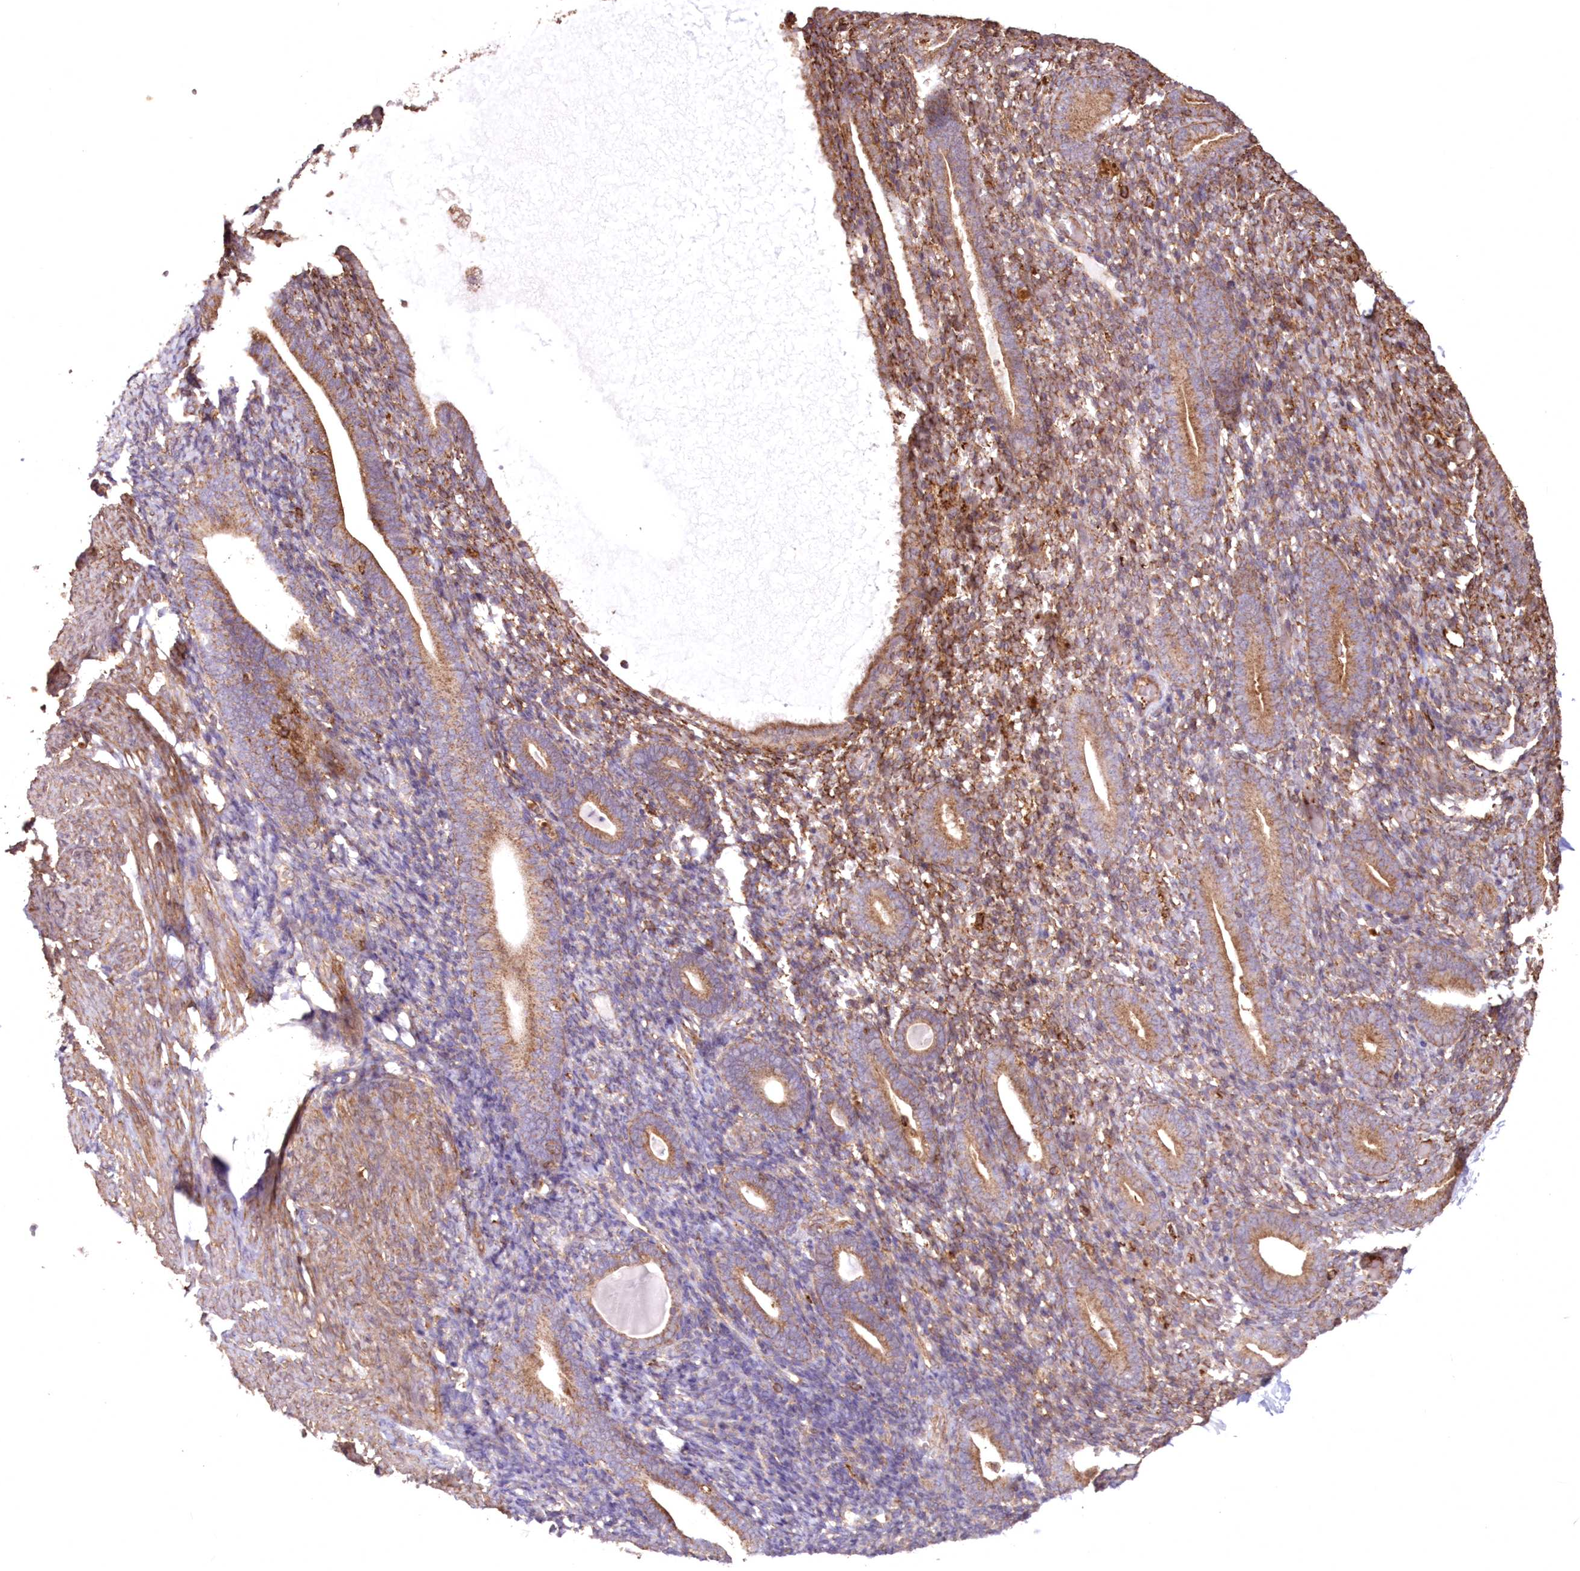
{"staining": {"intensity": "moderate", "quantity": "25%-75%", "location": "cytoplasmic/membranous"}, "tissue": "endometrium", "cell_type": "Cells in endometrial stroma", "image_type": "normal", "snomed": [{"axis": "morphology", "description": "Normal tissue, NOS"}, {"axis": "topography", "description": "Endometrium"}], "caption": "Immunohistochemical staining of benign human endometrium displays medium levels of moderate cytoplasmic/membranous expression in about 25%-75% of cells in endometrial stroma.", "gene": "TMEM139", "patient": {"sex": "female", "age": 51}}